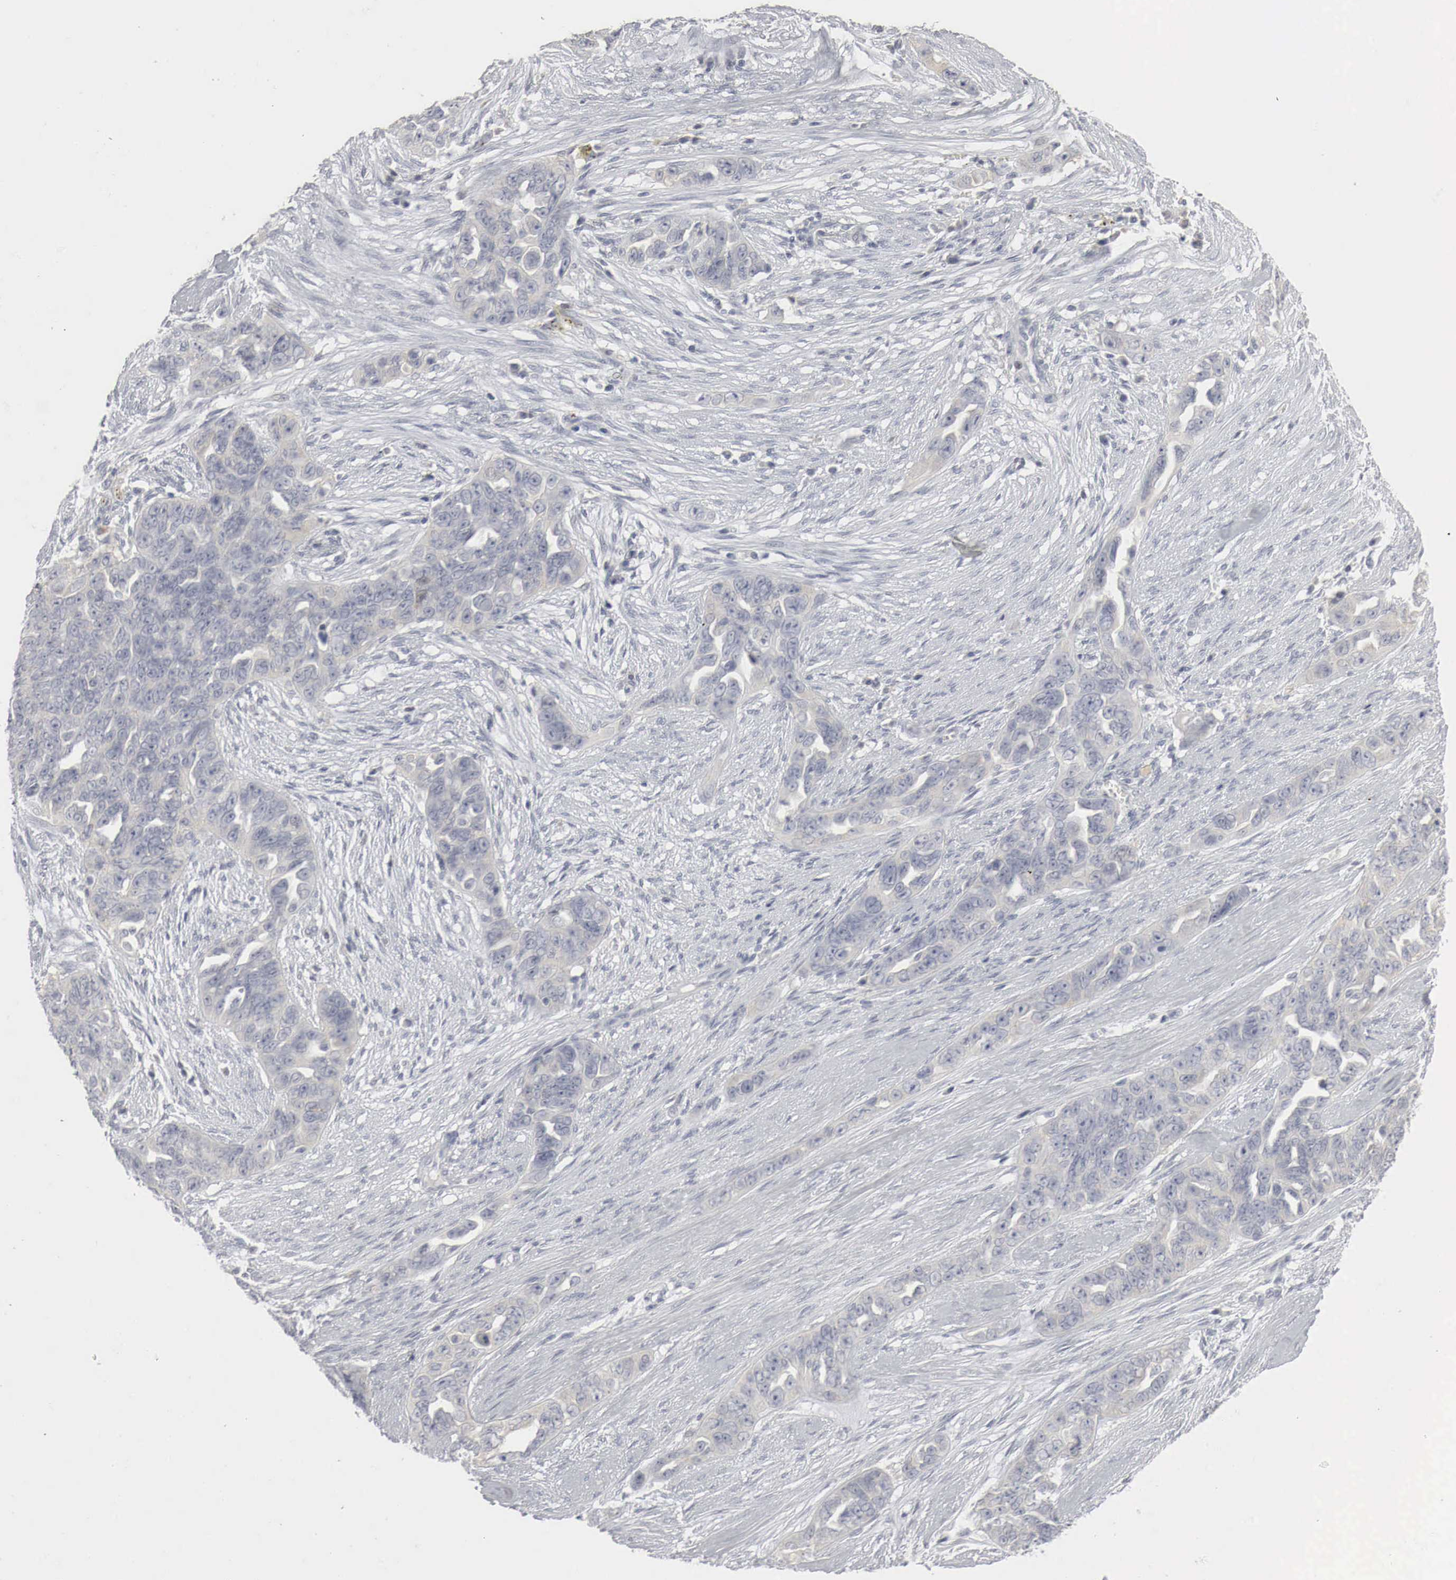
{"staining": {"intensity": "weak", "quantity": "25%-75%", "location": "cytoplasmic/membranous"}, "tissue": "ovarian cancer", "cell_type": "Tumor cells", "image_type": "cancer", "snomed": [{"axis": "morphology", "description": "Cystadenocarcinoma, serous, NOS"}, {"axis": "topography", "description": "Ovary"}], "caption": "Serous cystadenocarcinoma (ovarian) stained for a protein (brown) reveals weak cytoplasmic/membranous positive positivity in approximately 25%-75% of tumor cells.", "gene": "TP63", "patient": {"sex": "female", "age": 63}}